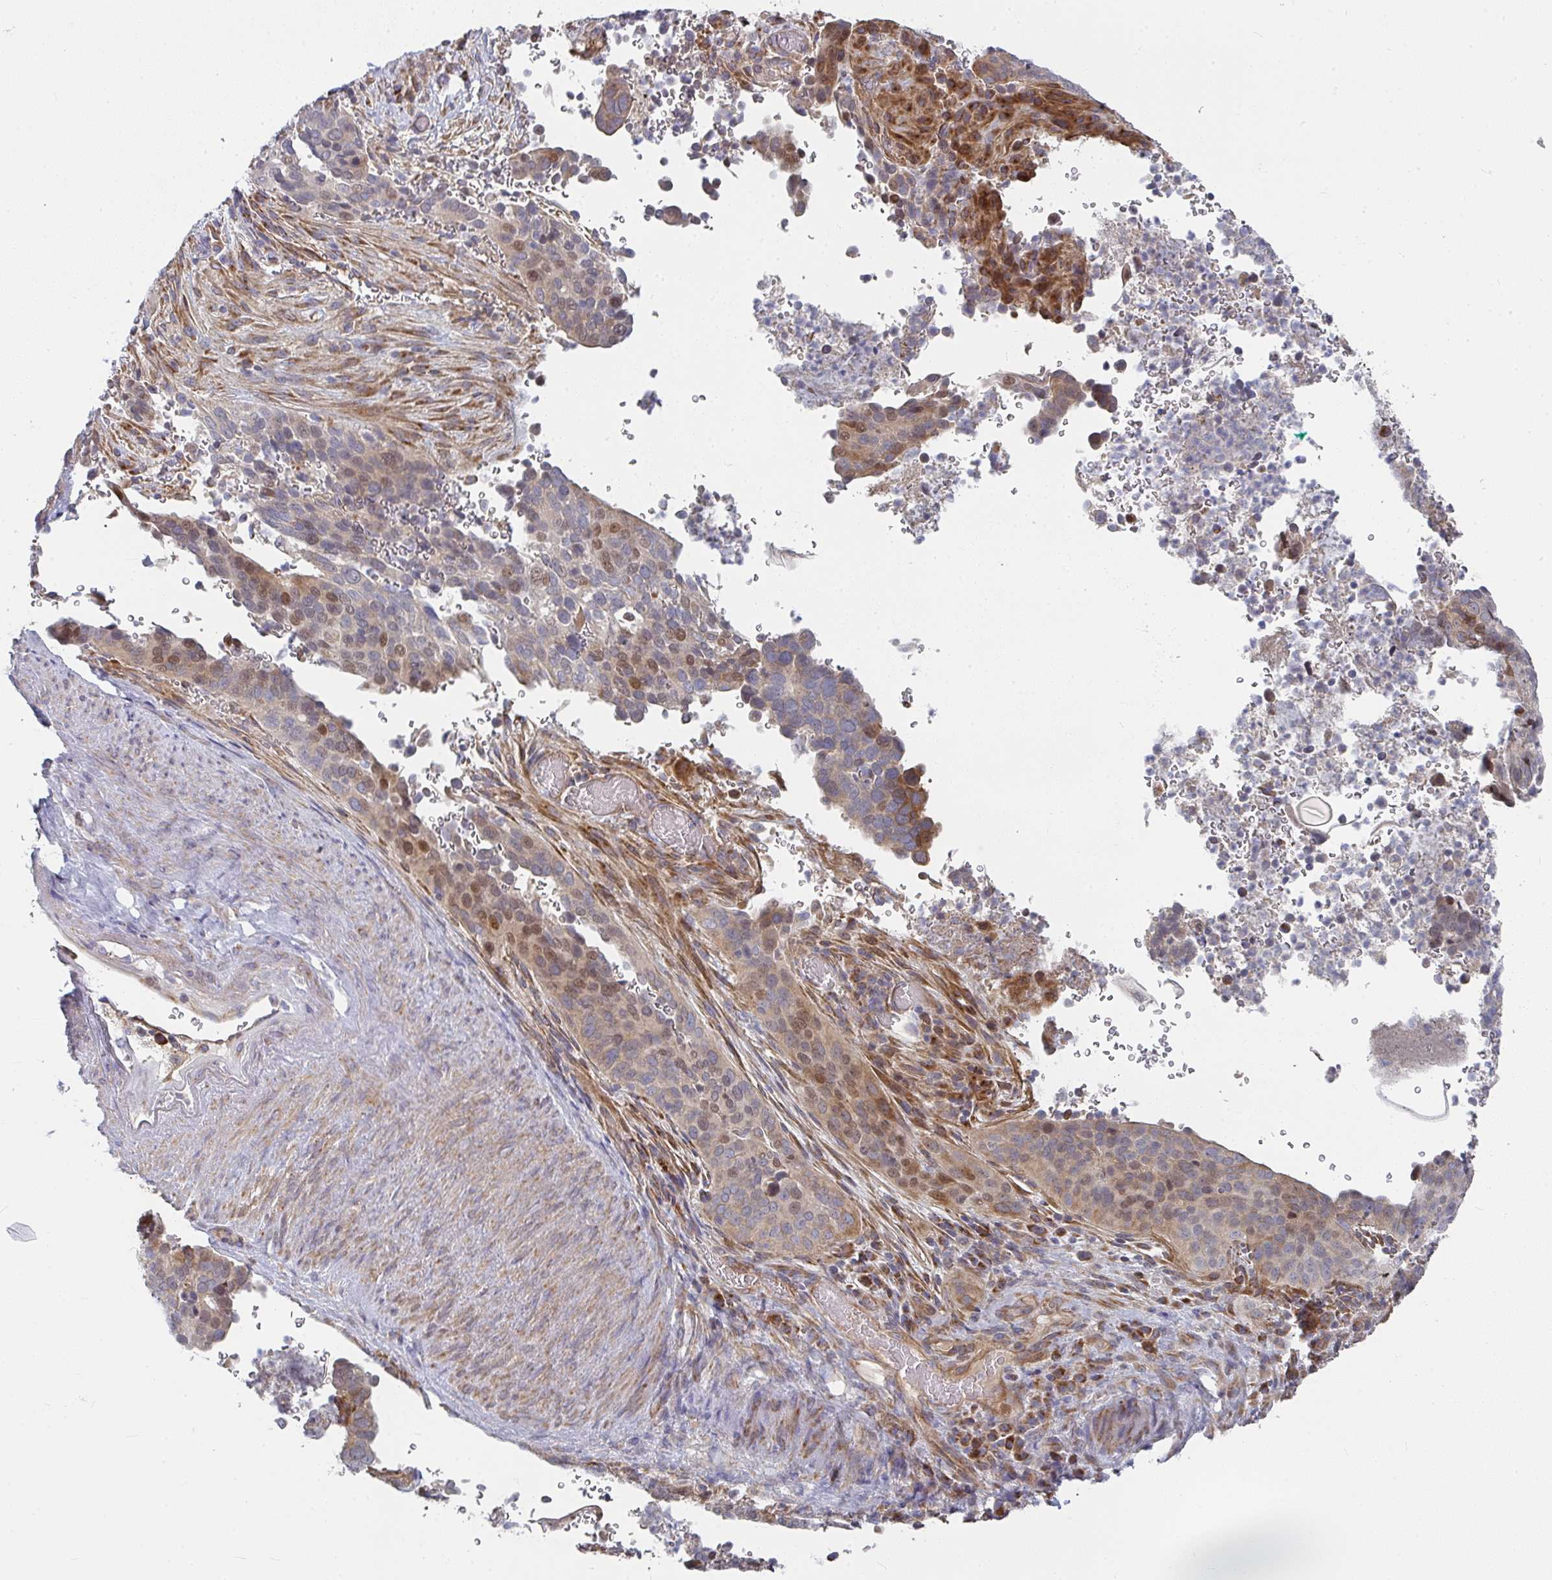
{"staining": {"intensity": "moderate", "quantity": "<25%", "location": "cytoplasmic/membranous,nuclear"}, "tissue": "cervical cancer", "cell_type": "Tumor cells", "image_type": "cancer", "snomed": [{"axis": "morphology", "description": "Squamous cell carcinoma, NOS"}, {"axis": "topography", "description": "Cervix"}], "caption": "Protein staining exhibits moderate cytoplasmic/membranous and nuclear staining in about <25% of tumor cells in cervical cancer (squamous cell carcinoma). (Brightfield microscopy of DAB IHC at high magnification).", "gene": "RHEBL1", "patient": {"sex": "female", "age": 38}}